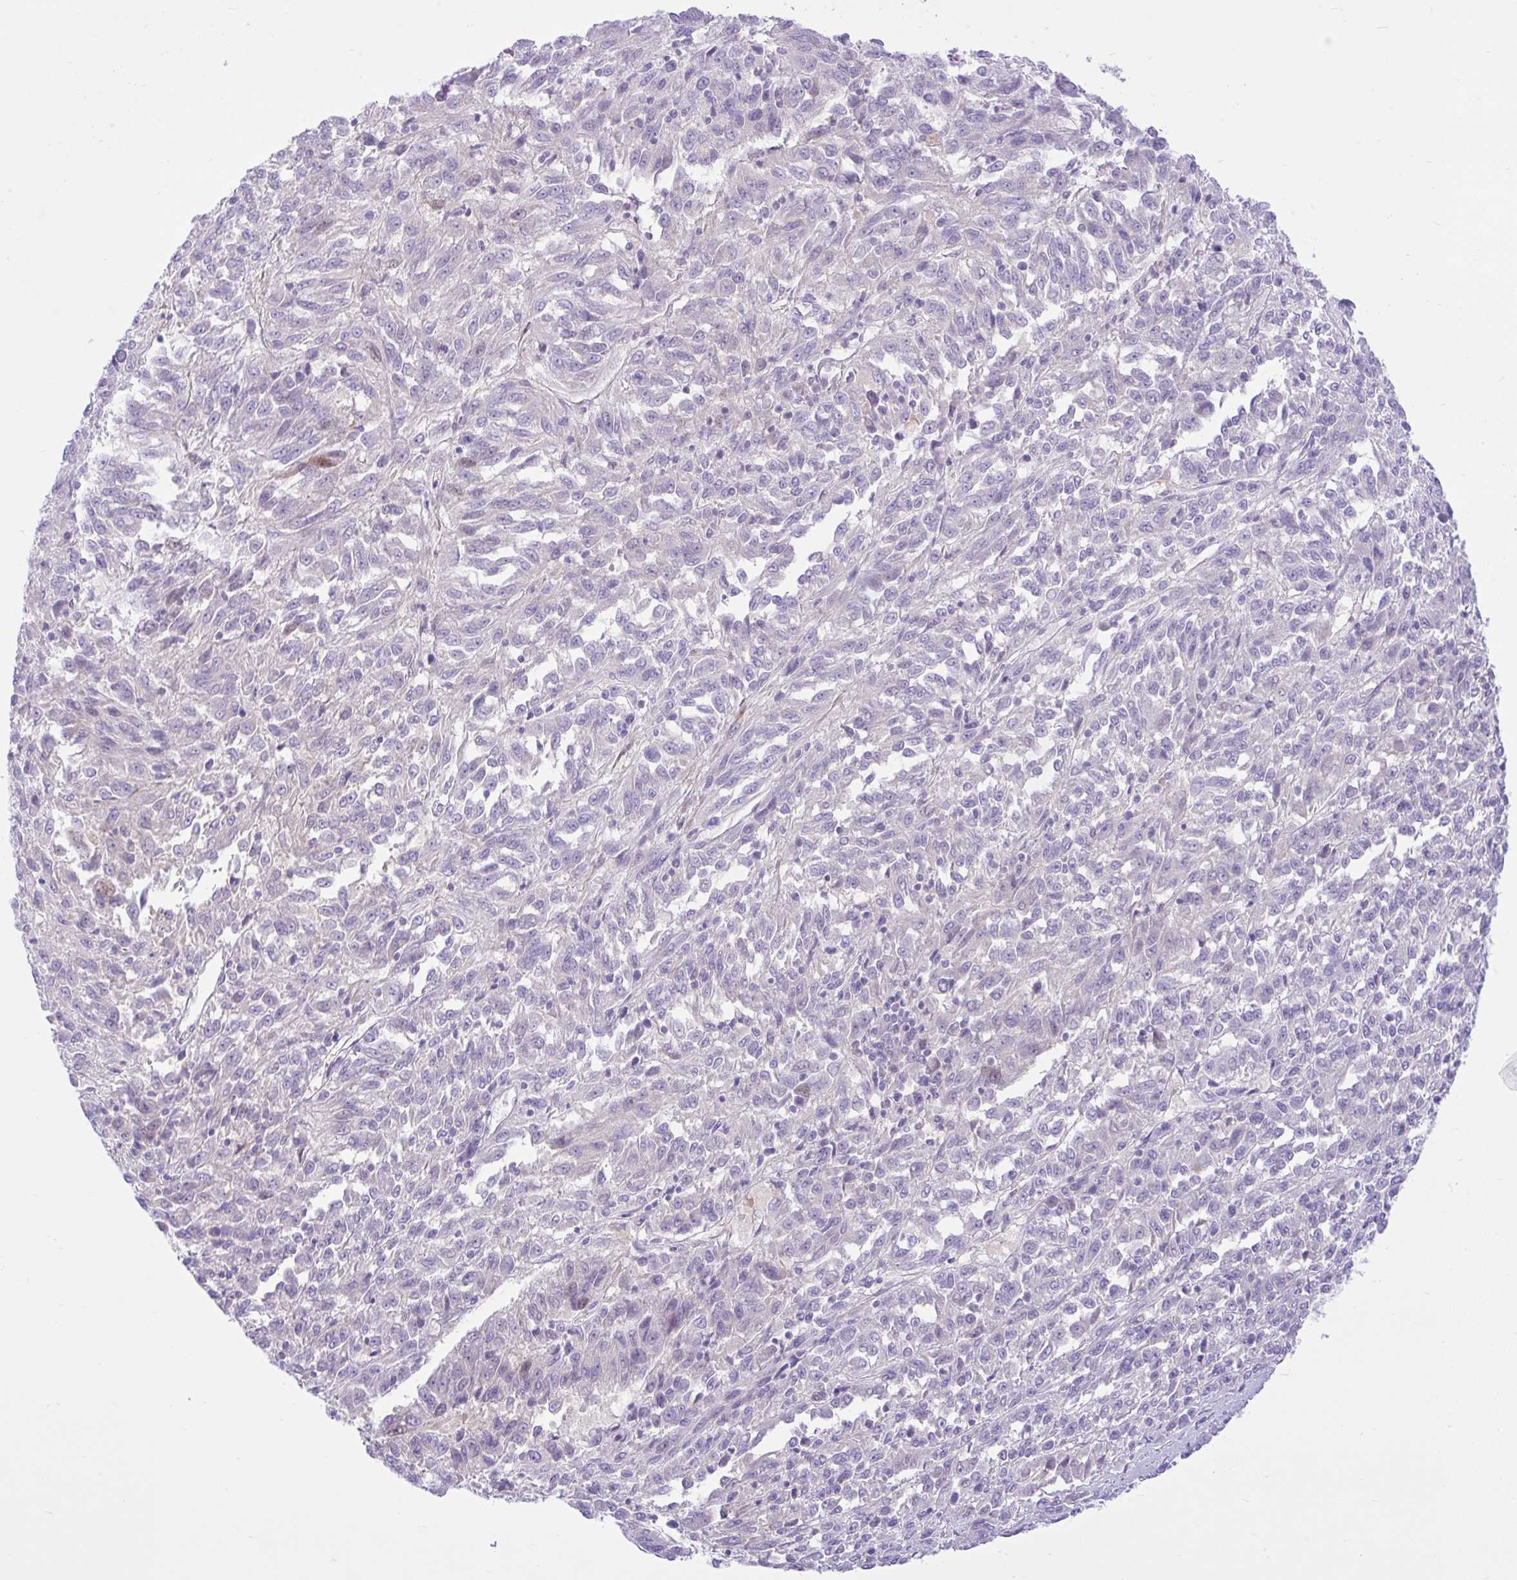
{"staining": {"intensity": "weak", "quantity": "<25%", "location": "nuclear"}, "tissue": "melanoma", "cell_type": "Tumor cells", "image_type": "cancer", "snomed": [{"axis": "morphology", "description": "Malignant melanoma, Metastatic site"}, {"axis": "topography", "description": "Lung"}], "caption": "Image shows no protein staining in tumor cells of malignant melanoma (metastatic site) tissue.", "gene": "ZNF101", "patient": {"sex": "male", "age": 64}}